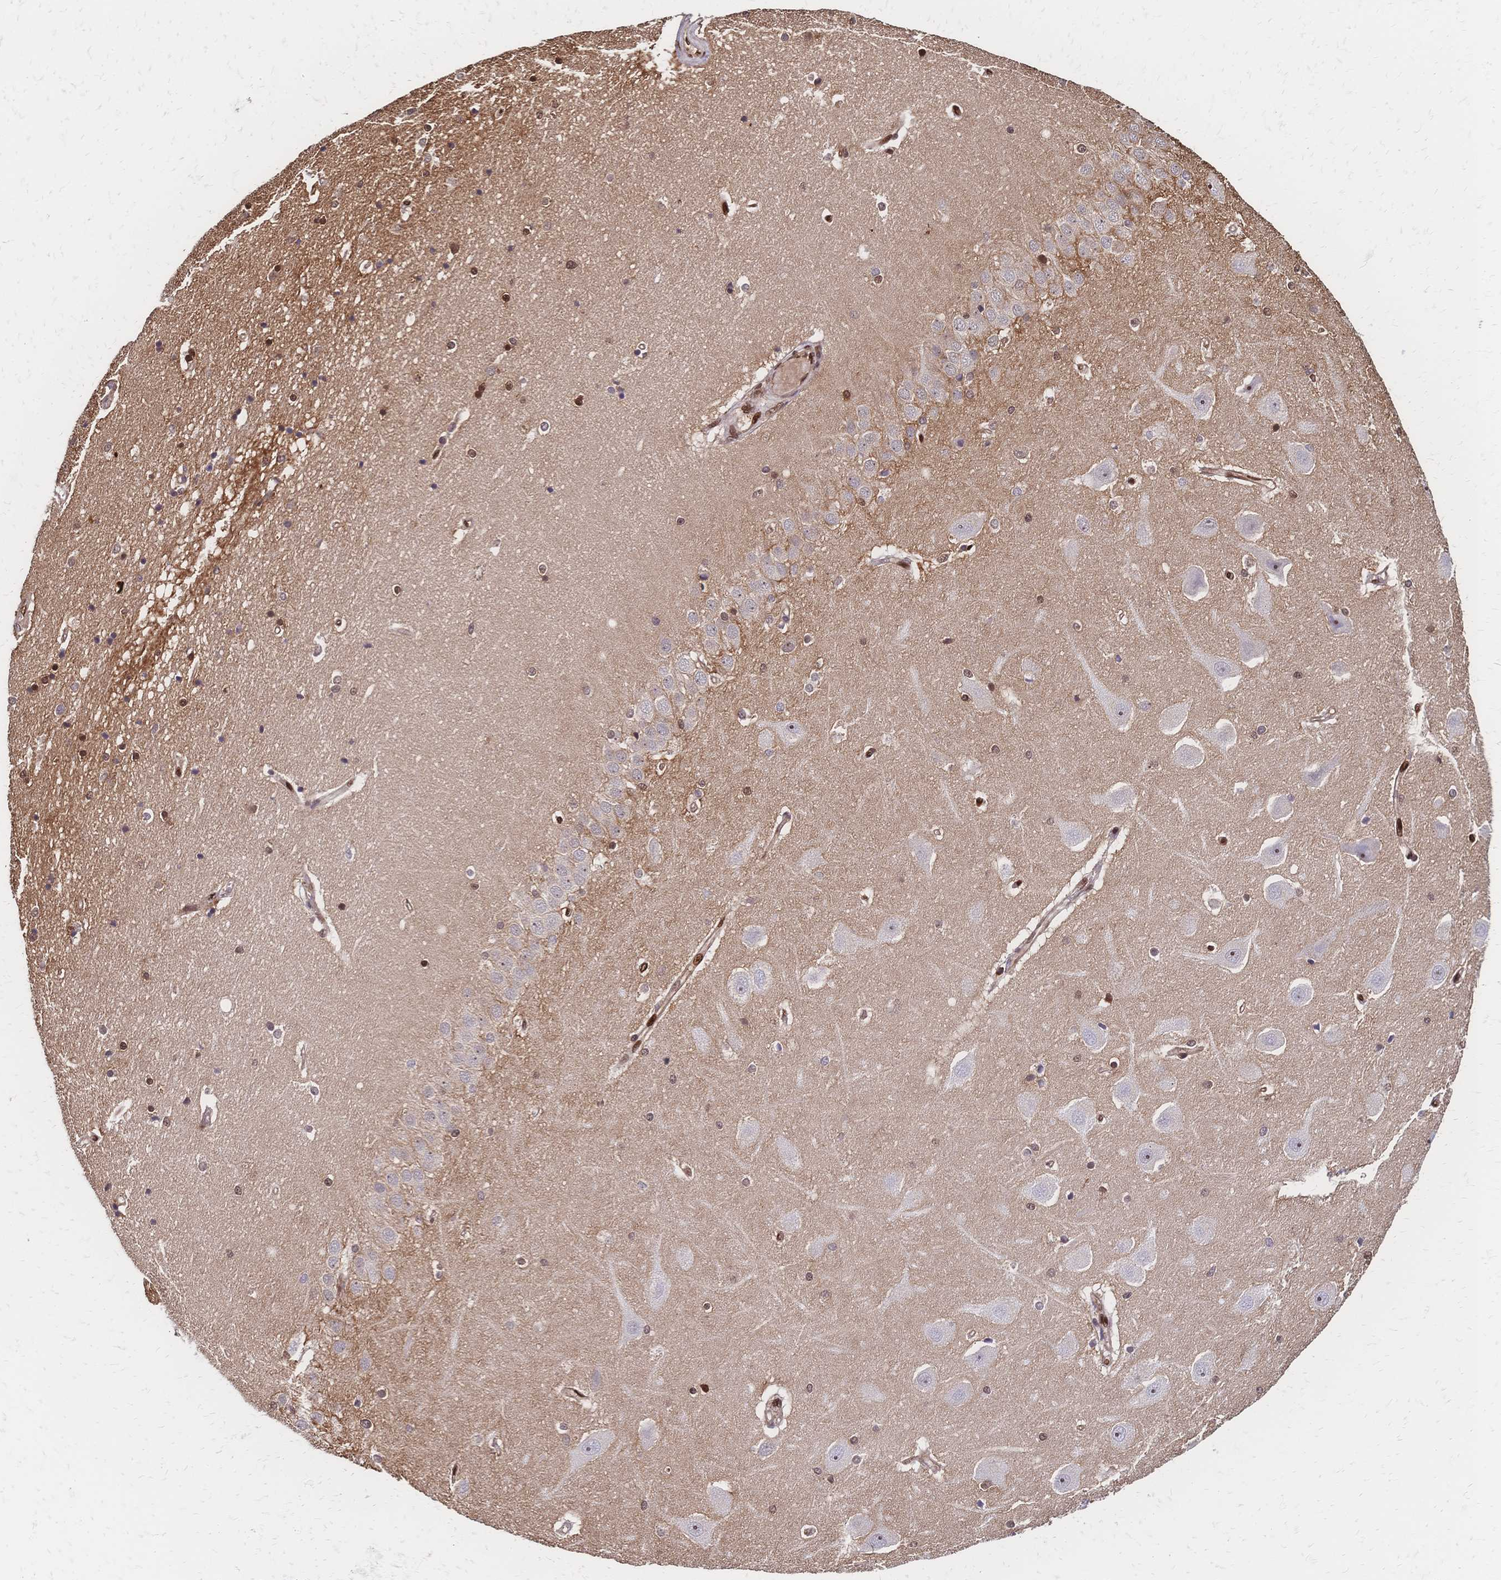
{"staining": {"intensity": "moderate", "quantity": "<25%", "location": "nuclear"}, "tissue": "hippocampus", "cell_type": "Glial cells", "image_type": "normal", "snomed": [{"axis": "morphology", "description": "Normal tissue, NOS"}, {"axis": "topography", "description": "Hippocampus"}], "caption": "Hippocampus stained with immunohistochemistry exhibits moderate nuclear positivity in approximately <25% of glial cells. (DAB IHC, brown staining for protein, blue staining for nuclei).", "gene": "HDGF", "patient": {"sex": "male", "age": 63}}